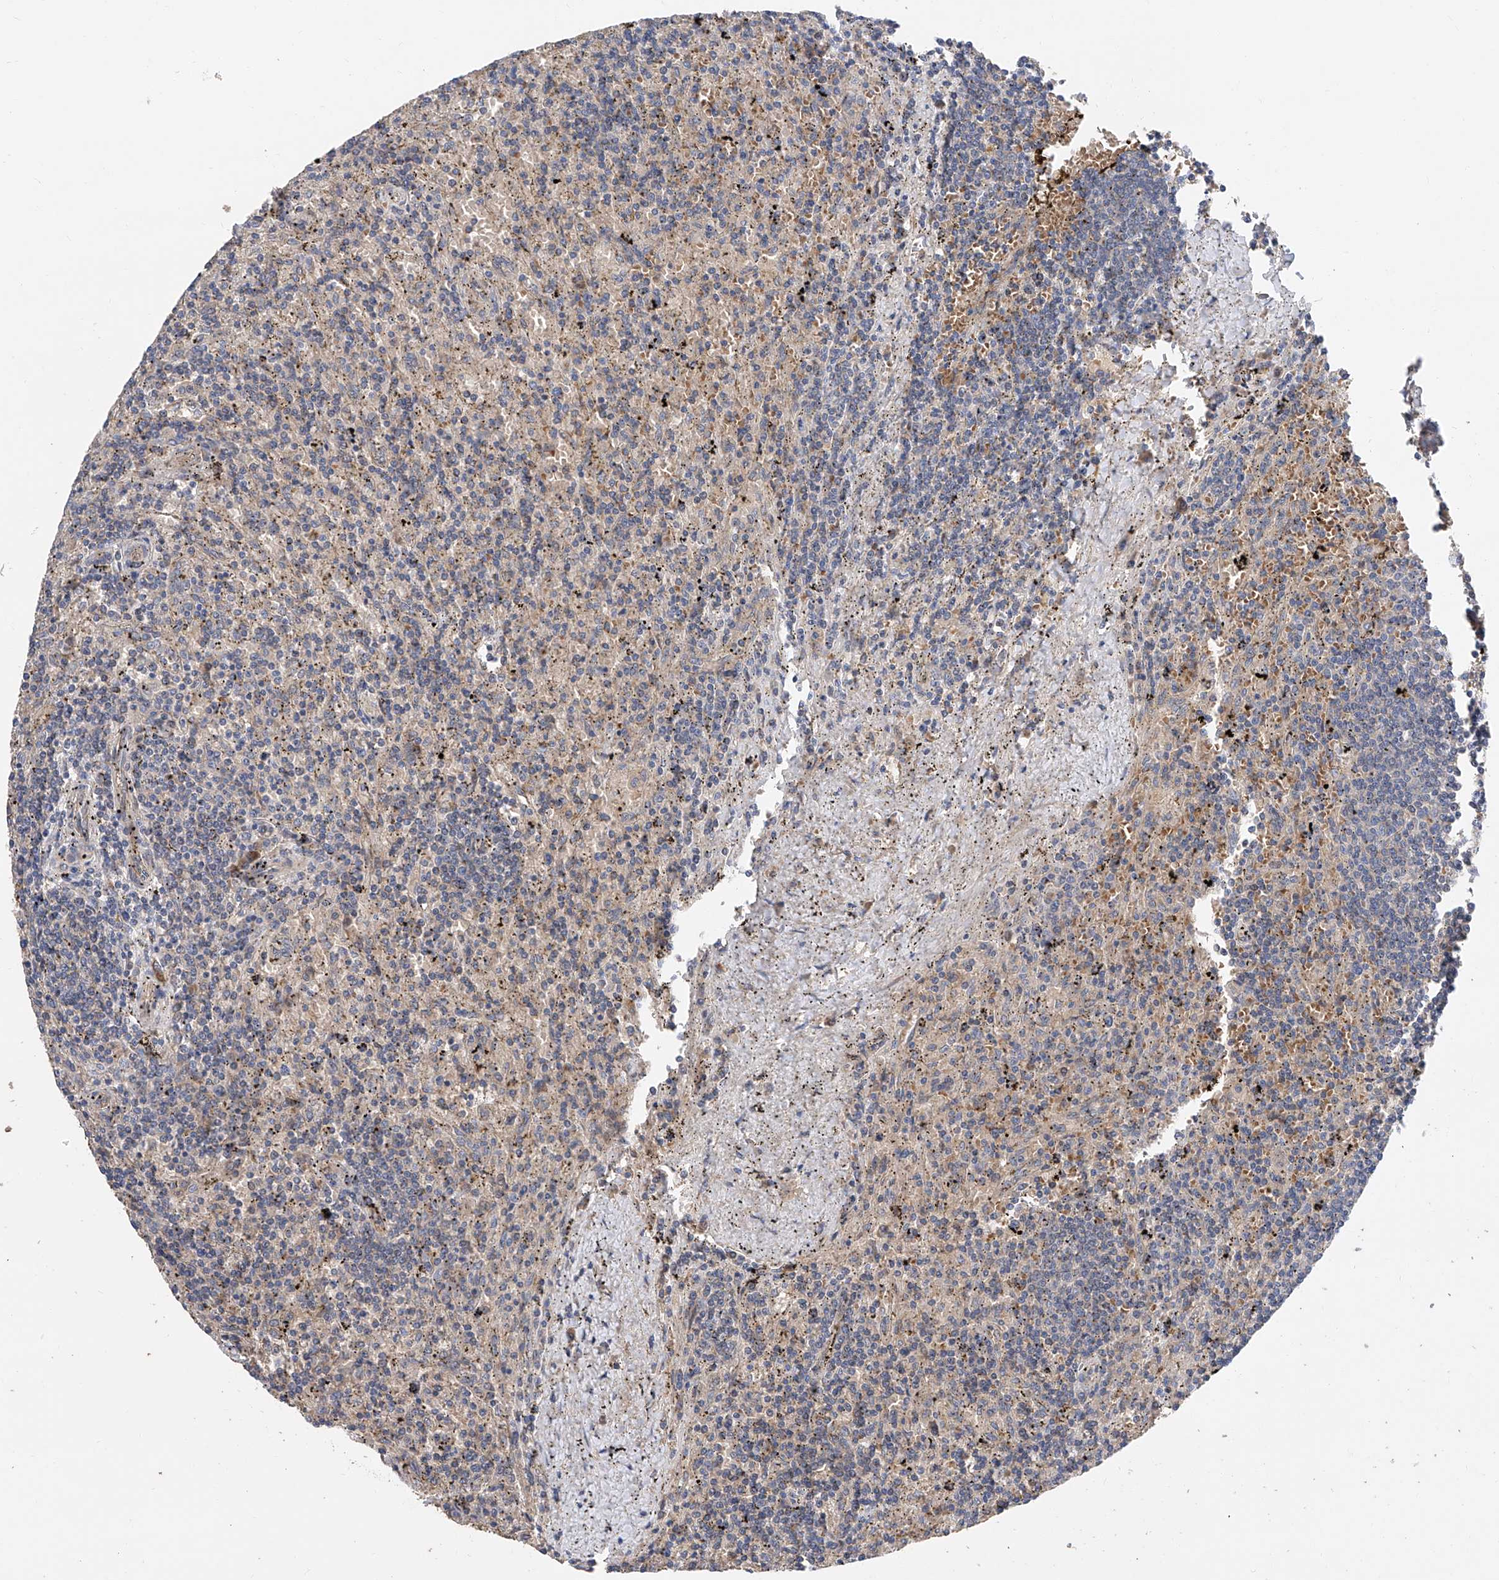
{"staining": {"intensity": "negative", "quantity": "none", "location": "none"}, "tissue": "lymphoma", "cell_type": "Tumor cells", "image_type": "cancer", "snomed": [{"axis": "morphology", "description": "Malignant lymphoma, non-Hodgkin's type, Low grade"}, {"axis": "topography", "description": "Spleen"}], "caption": "Tumor cells show no significant protein expression in low-grade malignant lymphoma, non-Hodgkin's type.", "gene": "PTK2", "patient": {"sex": "male", "age": 76}}